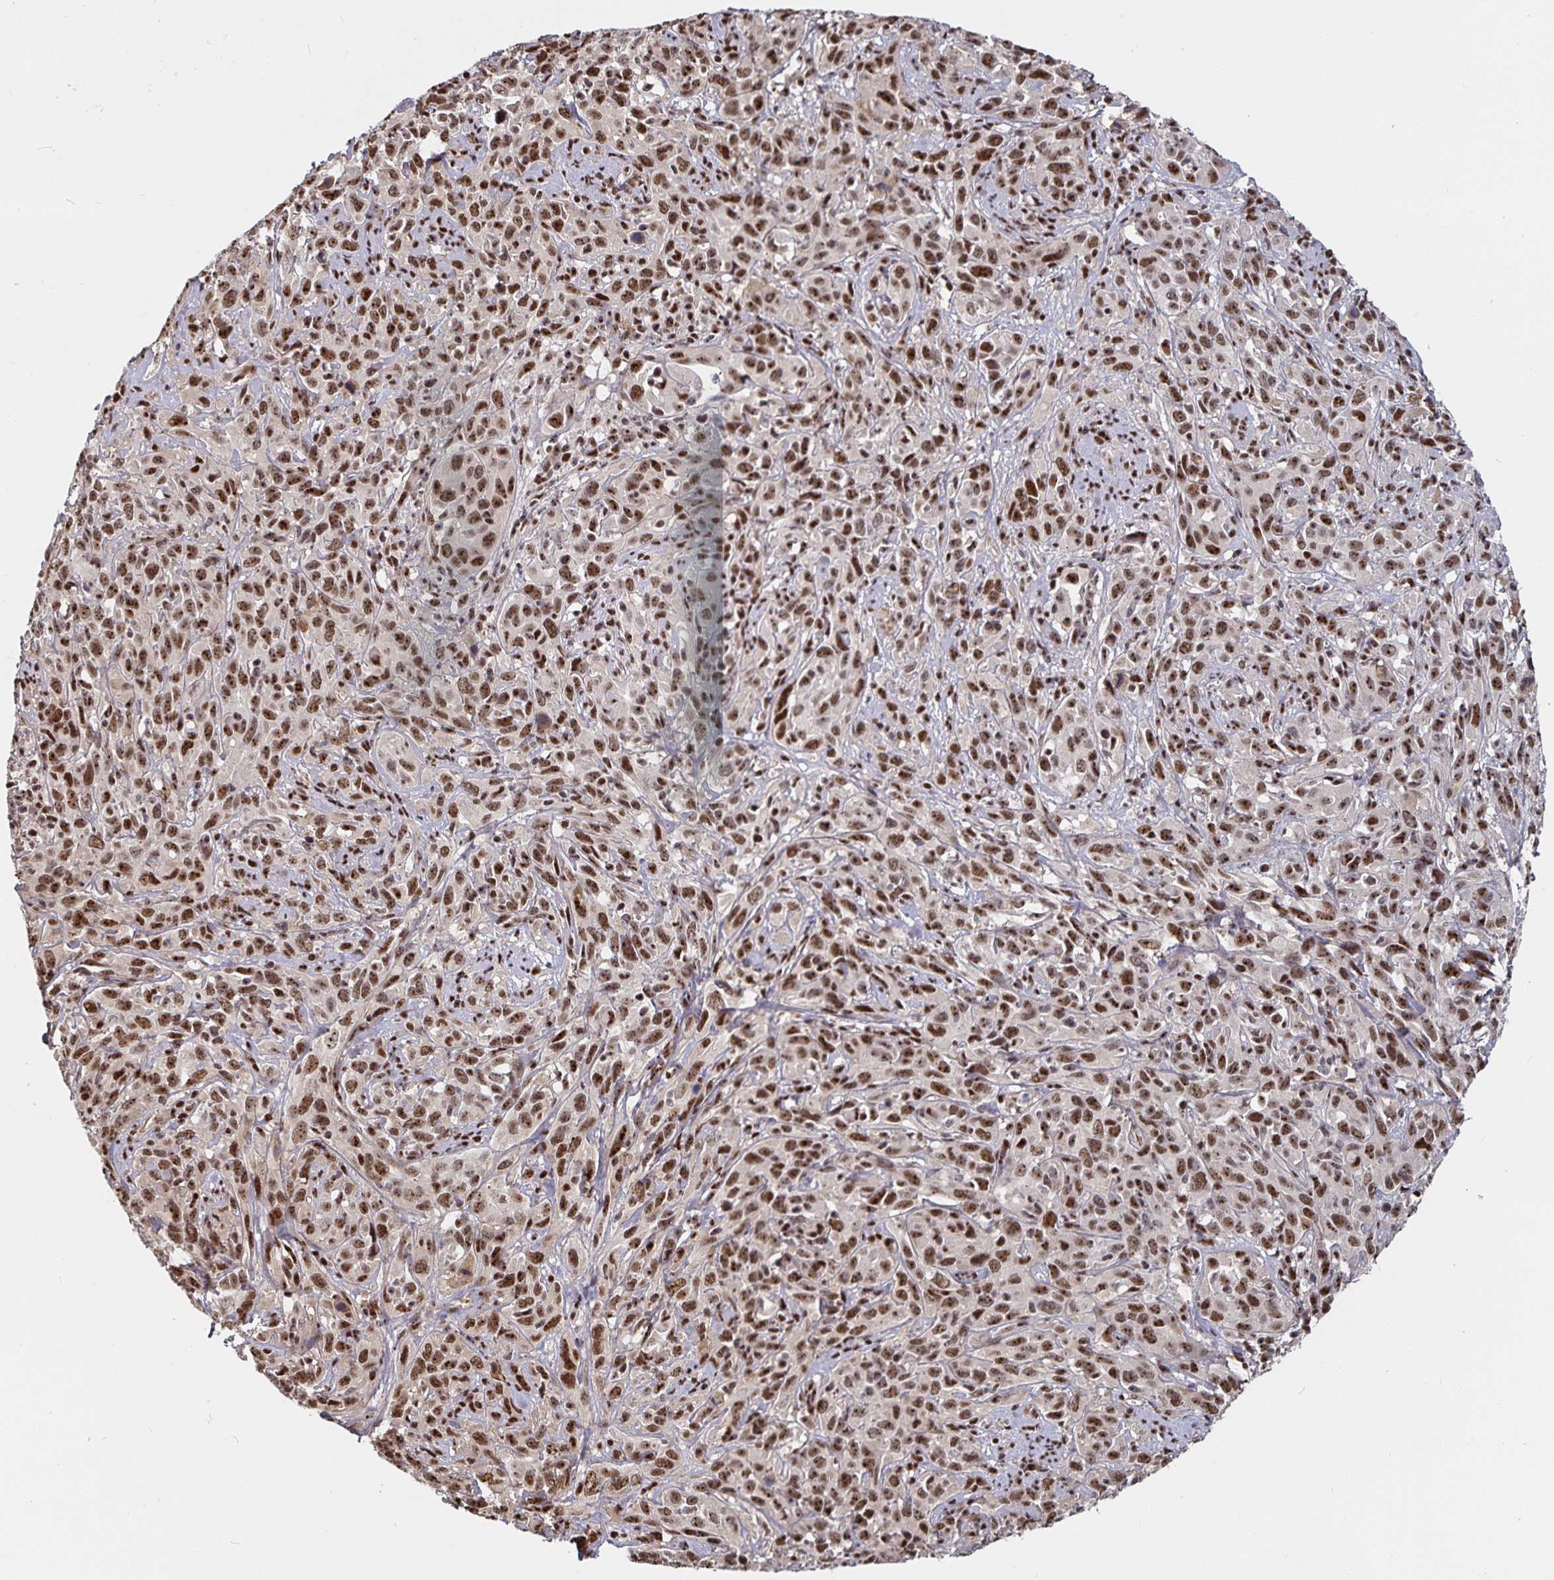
{"staining": {"intensity": "moderate", "quantity": ">75%", "location": "nuclear"}, "tissue": "cervical cancer", "cell_type": "Tumor cells", "image_type": "cancer", "snomed": [{"axis": "morphology", "description": "Normal tissue, NOS"}, {"axis": "morphology", "description": "Squamous cell carcinoma, NOS"}, {"axis": "topography", "description": "Cervix"}], "caption": "Protein staining by IHC displays moderate nuclear positivity in about >75% of tumor cells in cervical cancer. The staining was performed using DAB, with brown indicating positive protein expression. Nuclei are stained blue with hematoxylin.", "gene": "LAS1L", "patient": {"sex": "female", "age": 51}}